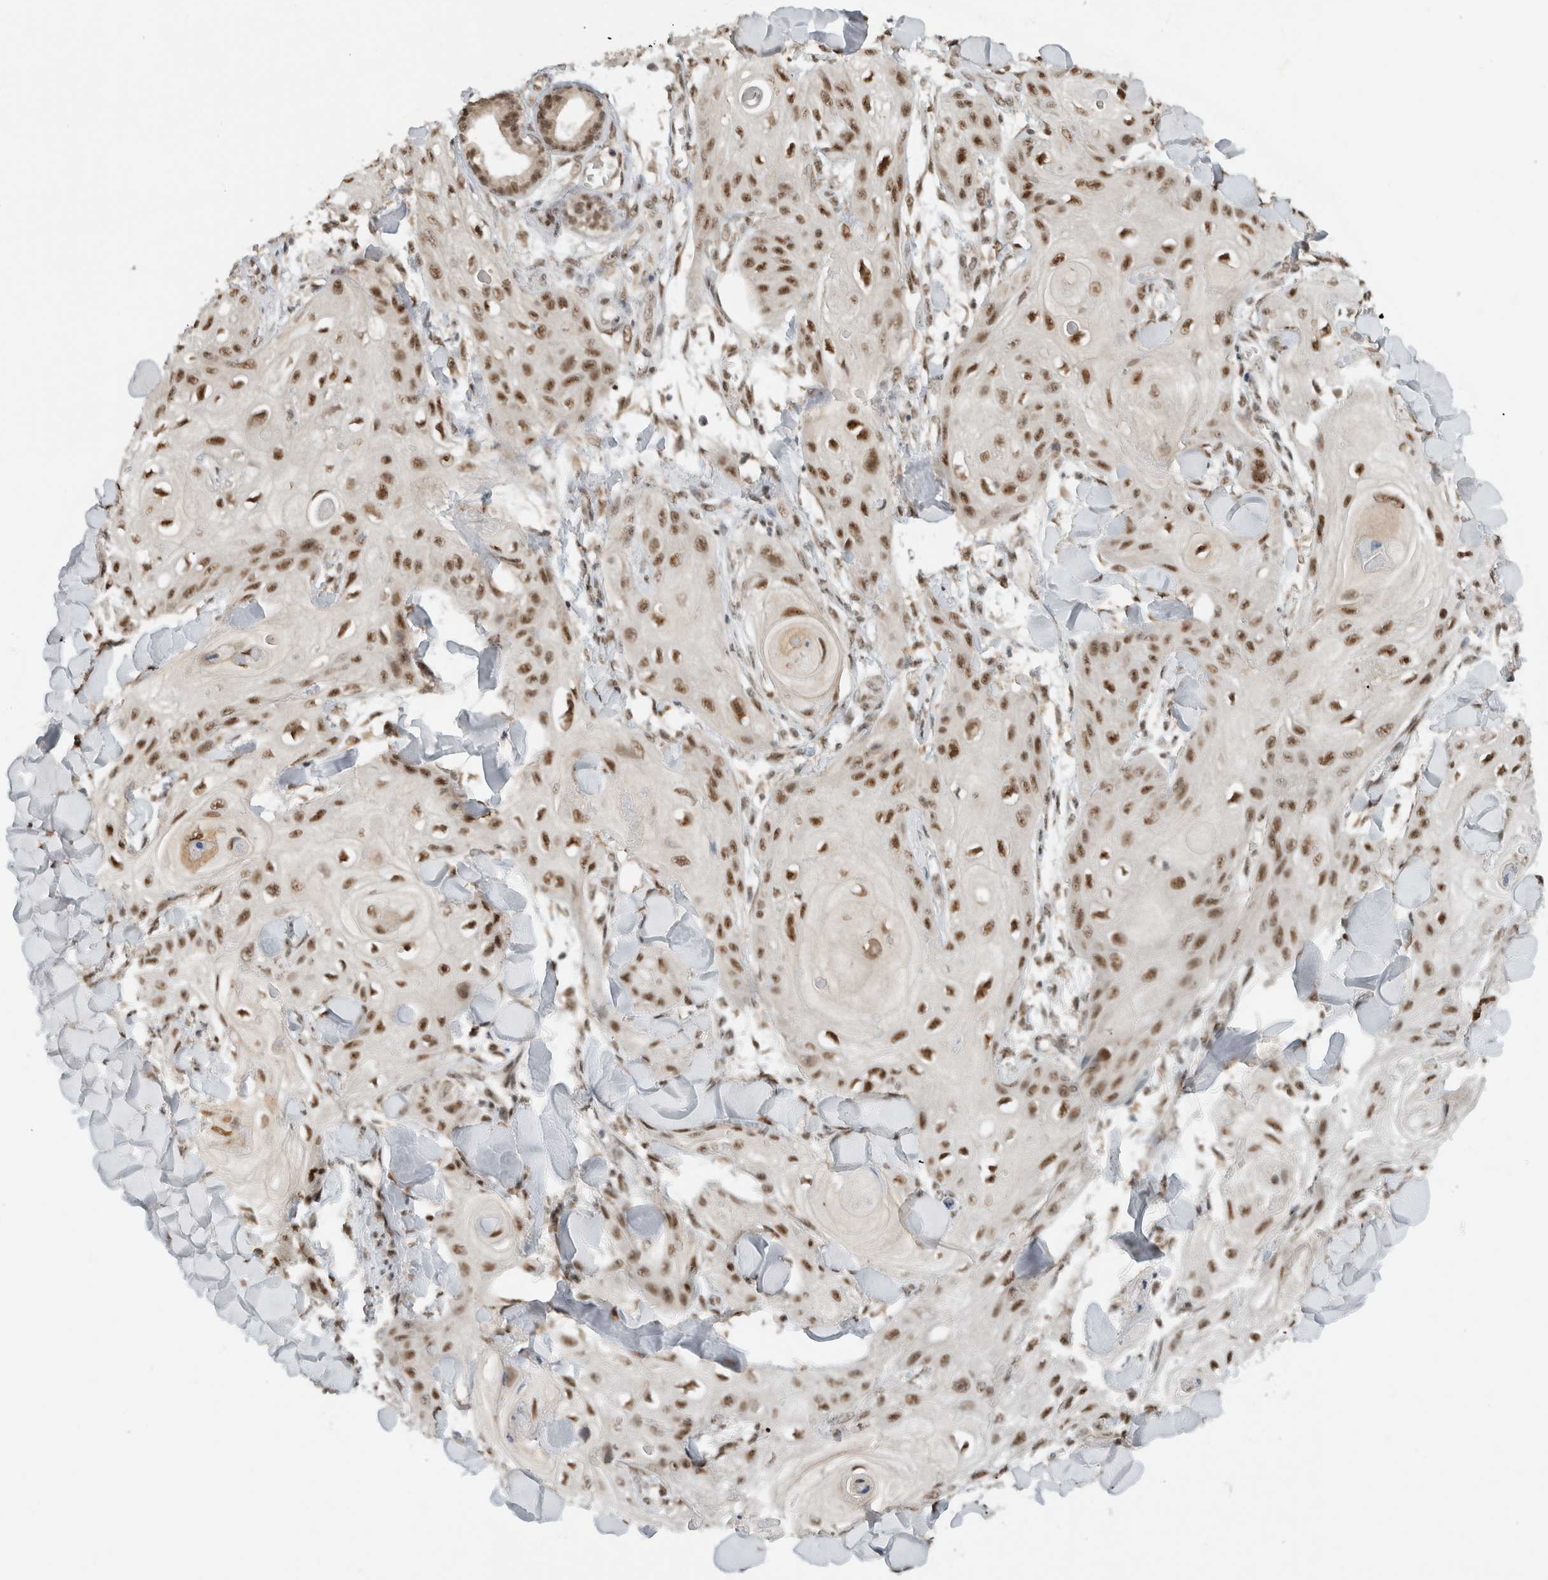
{"staining": {"intensity": "strong", "quantity": ">75%", "location": "nuclear"}, "tissue": "skin cancer", "cell_type": "Tumor cells", "image_type": "cancer", "snomed": [{"axis": "morphology", "description": "Squamous cell carcinoma, NOS"}, {"axis": "topography", "description": "Skin"}], "caption": "Squamous cell carcinoma (skin) stained with a brown dye demonstrates strong nuclear positive positivity in approximately >75% of tumor cells.", "gene": "NCAPG2", "patient": {"sex": "male", "age": 74}}